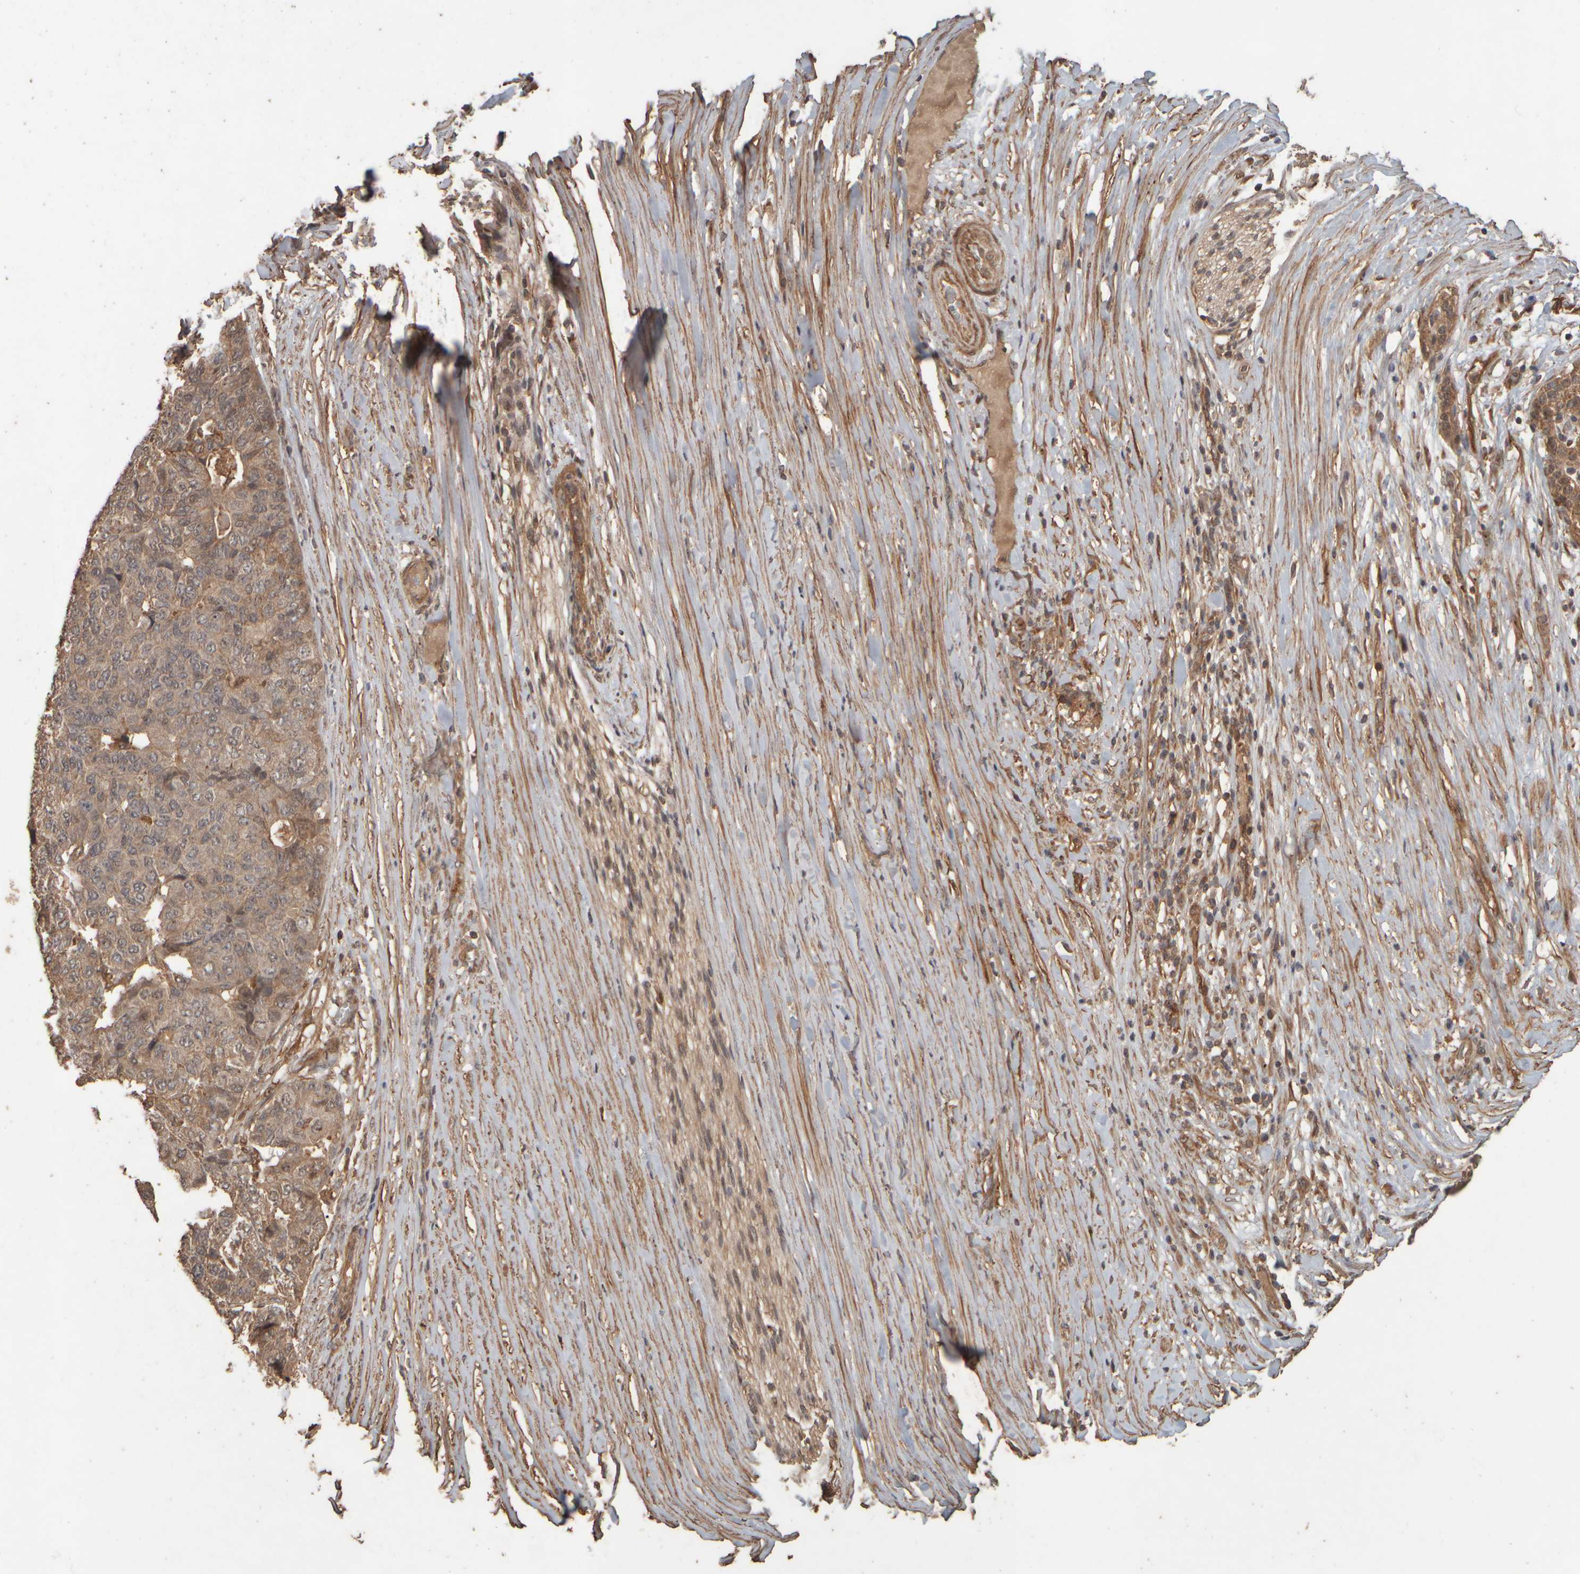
{"staining": {"intensity": "weak", "quantity": ">75%", "location": "cytoplasmic/membranous,nuclear"}, "tissue": "pancreatic cancer", "cell_type": "Tumor cells", "image_type": "cancer", "snomed": [{"axis": "morphology", "description": "Adenocarcinoma, NOS"}, {"axis": "topography", "description": "Pancreas"}], "caption": "This micrograph reveals pancreatic adenocarcinoma stained with IHC to label a protein in brown. The cytoplasmic/membranous and nuclear of tumor cells show weak positivity for the protein. Nuclei are counter-stained blue.", "gene": "SPHK1", "patient": {"sex": "male", "age": 50}}